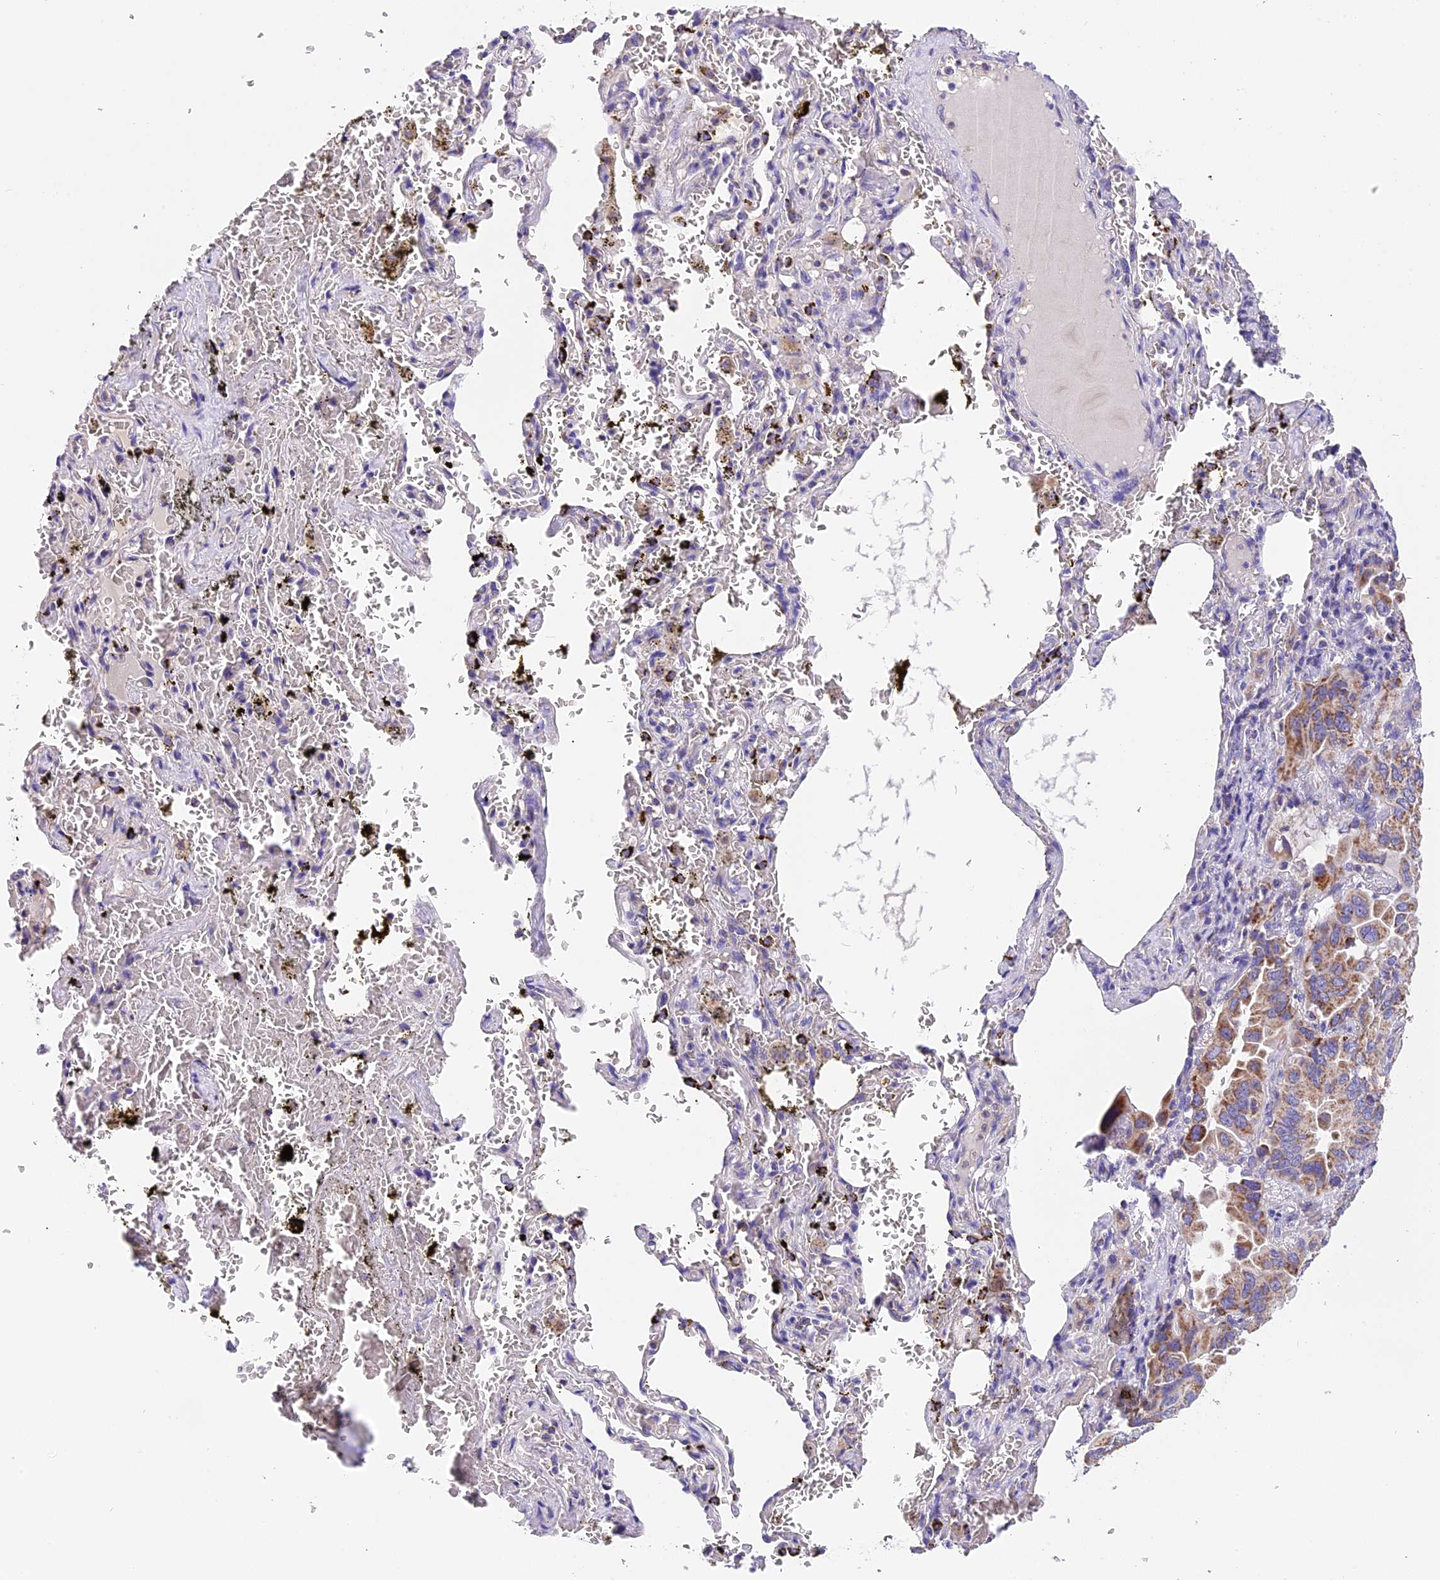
{"staining": {"intensity": "moderate", "quantity": ">75%", "location": "cytoplasmic/membranous"}, "tissue": "lung cancer", "cell_type": "Tumor cells", "image_type": "cancer", "snomed": [{"axis": "morphology", "description": "Adenocarcinoma, NOS"}, {"axis": "topography", "description": "Lung"}], "caption": "Approximately >75% of tumor cells in human adenocarcinoma (lung) reveal moderate cytoplasmic/membranous protein positivity as visualized by brown immunohistochemical staining.", "gene": "MGME1", "patient": {"sex": "male", "age": 64}}